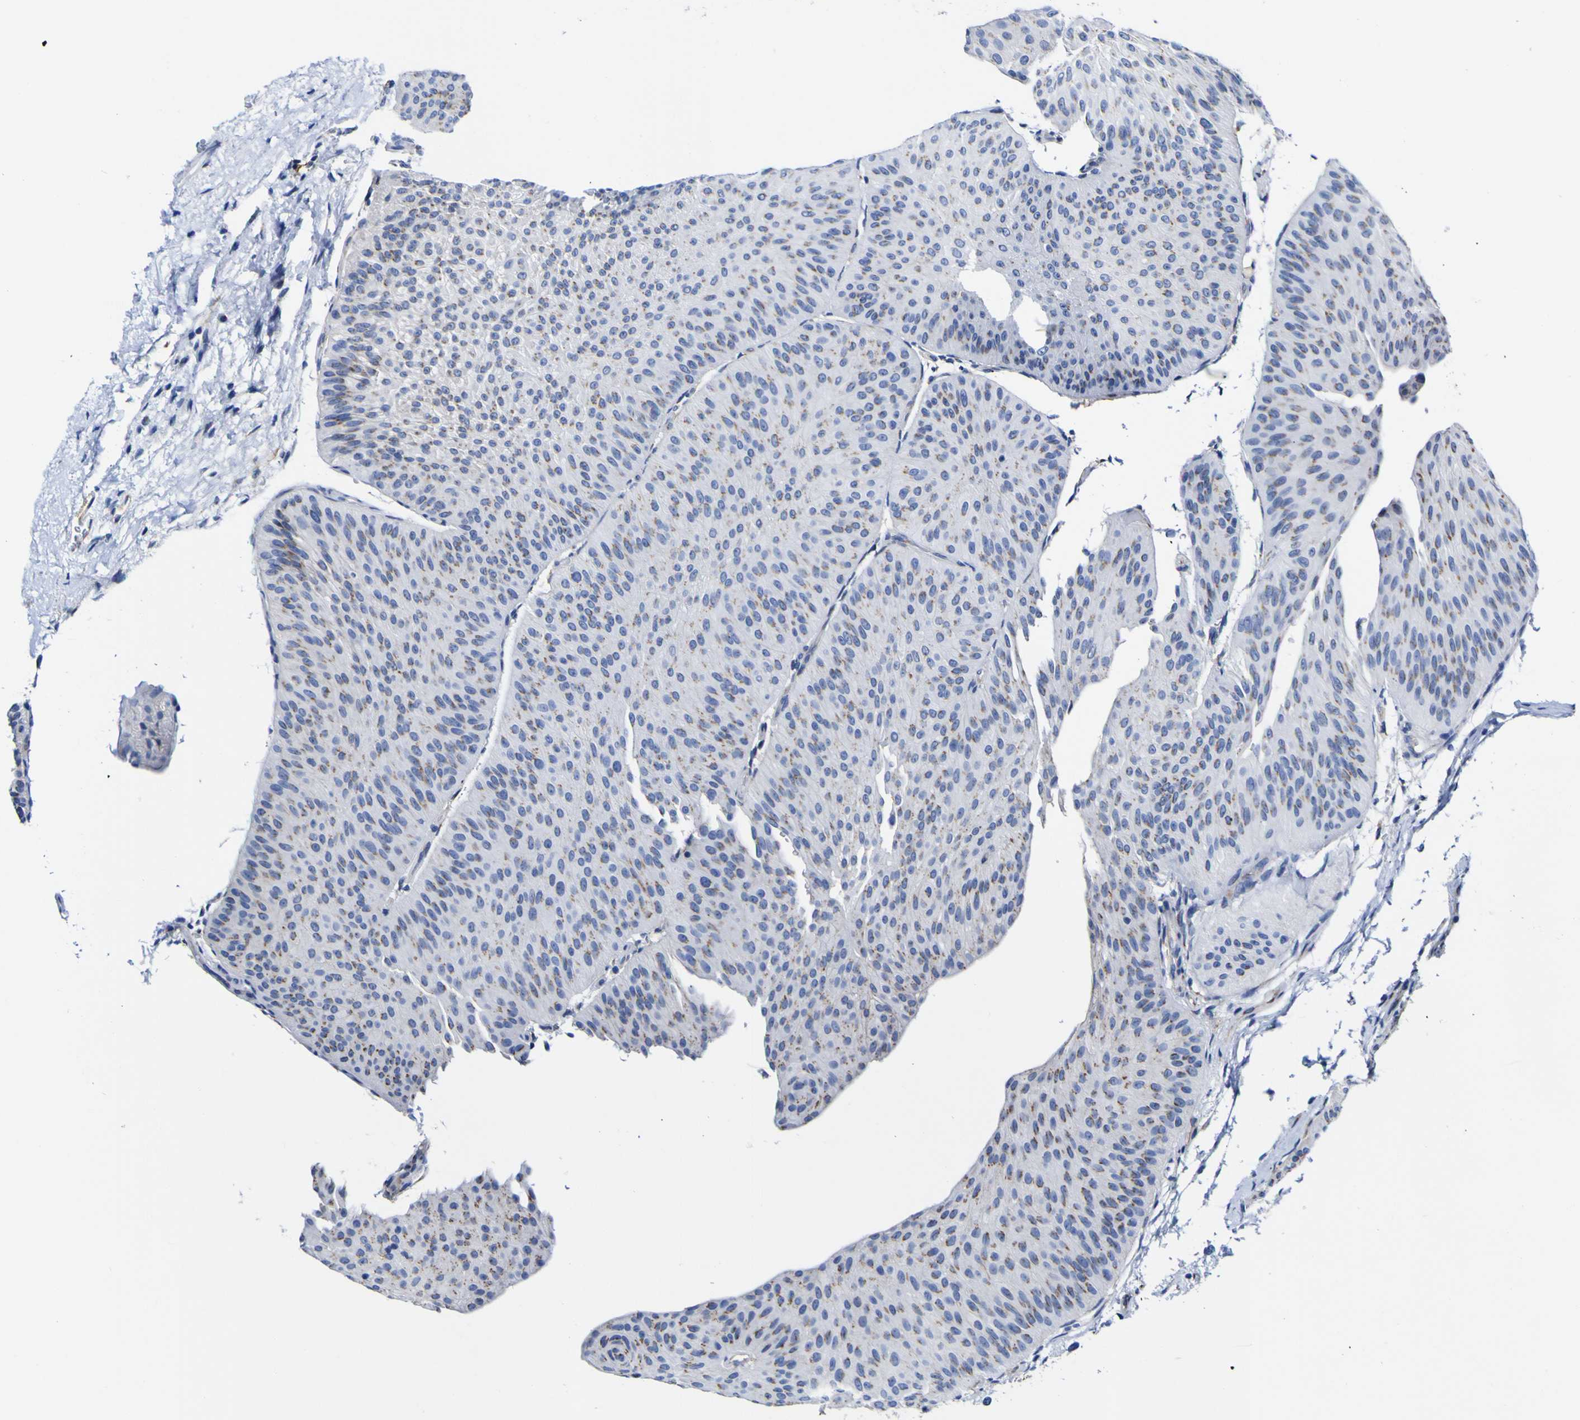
{"staining": {"intensity": "weak", "quantity": "25%-75%", "location": "cytoplasmic/membranous"}, "tissue": "urothelial cancer", "cell_type": "Tumor cells", "image_type": "cancer", "snomed": [{"axis": "morphology", "description": "Urothelial carcinoma, Low grade"}, {"axis": "topography", "description": "Urinary bladder"}], "caption": "Brown immunohistochemical staining in urothelial cancer shows weak cytoplasmic/membranous staining in about 25%-75% of tumor cells. (Brightfield microscopy of DAB IHC at high magnification).", "gene": "GOLM1", "patient": {"sex": "female", "age": 60}}